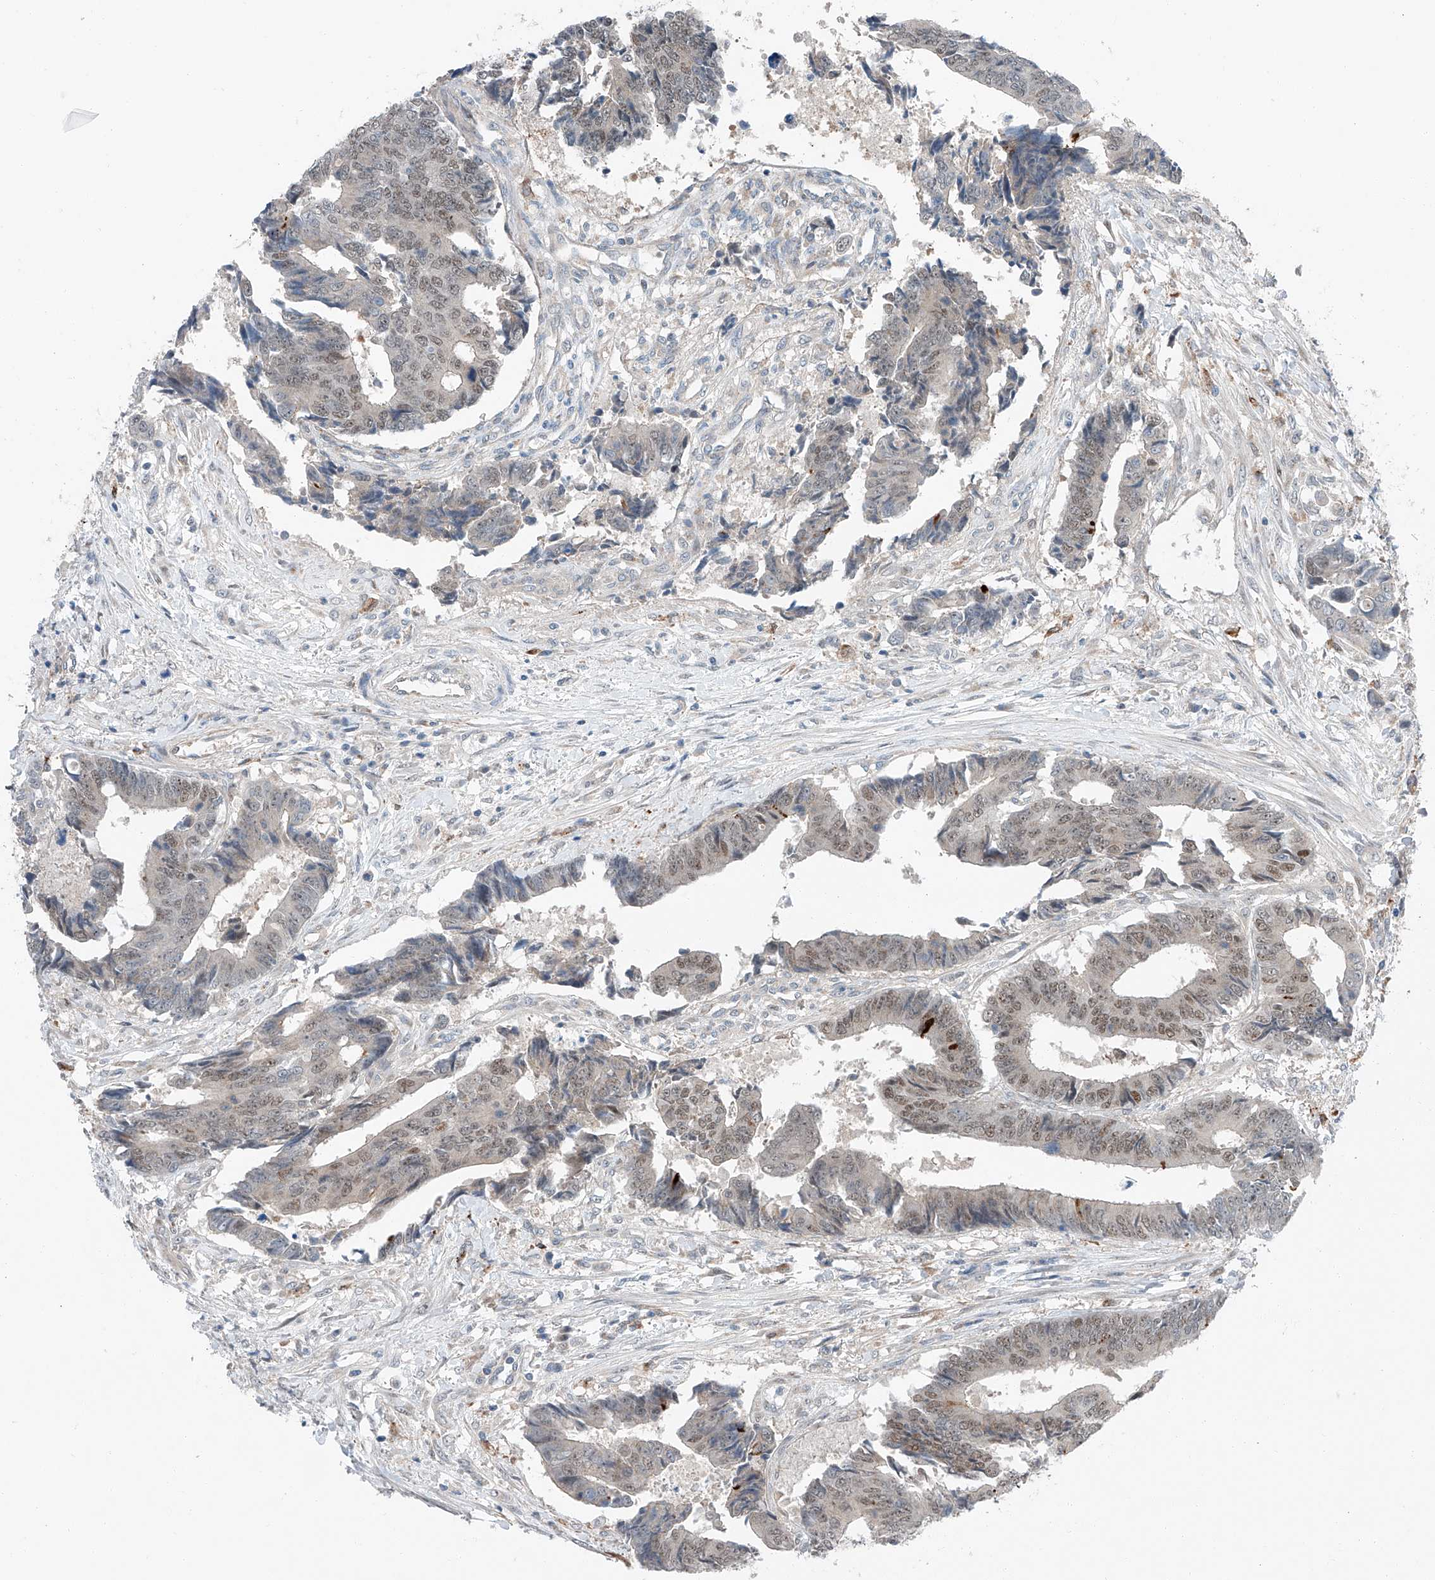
{"staining": {"intensity": "weak", "quantity": ">75%", "location": "nuclear"}, "tissue": "colorectal cancer", "cell_type": "Tumor cells", "image_type": "cancer", "snomed": [{"axis": "morphology", "description": "Adenocarcinoma, NOS"}, {"axis": "topography", "description": "Rectum"}], "caption": "A histopathology image of human colorectal cancer stained for a protein reveals weak nuclear brown staining in tumor cells.", "gene": "CLDND1", "patient": {"sex": "male", "age": 84}}